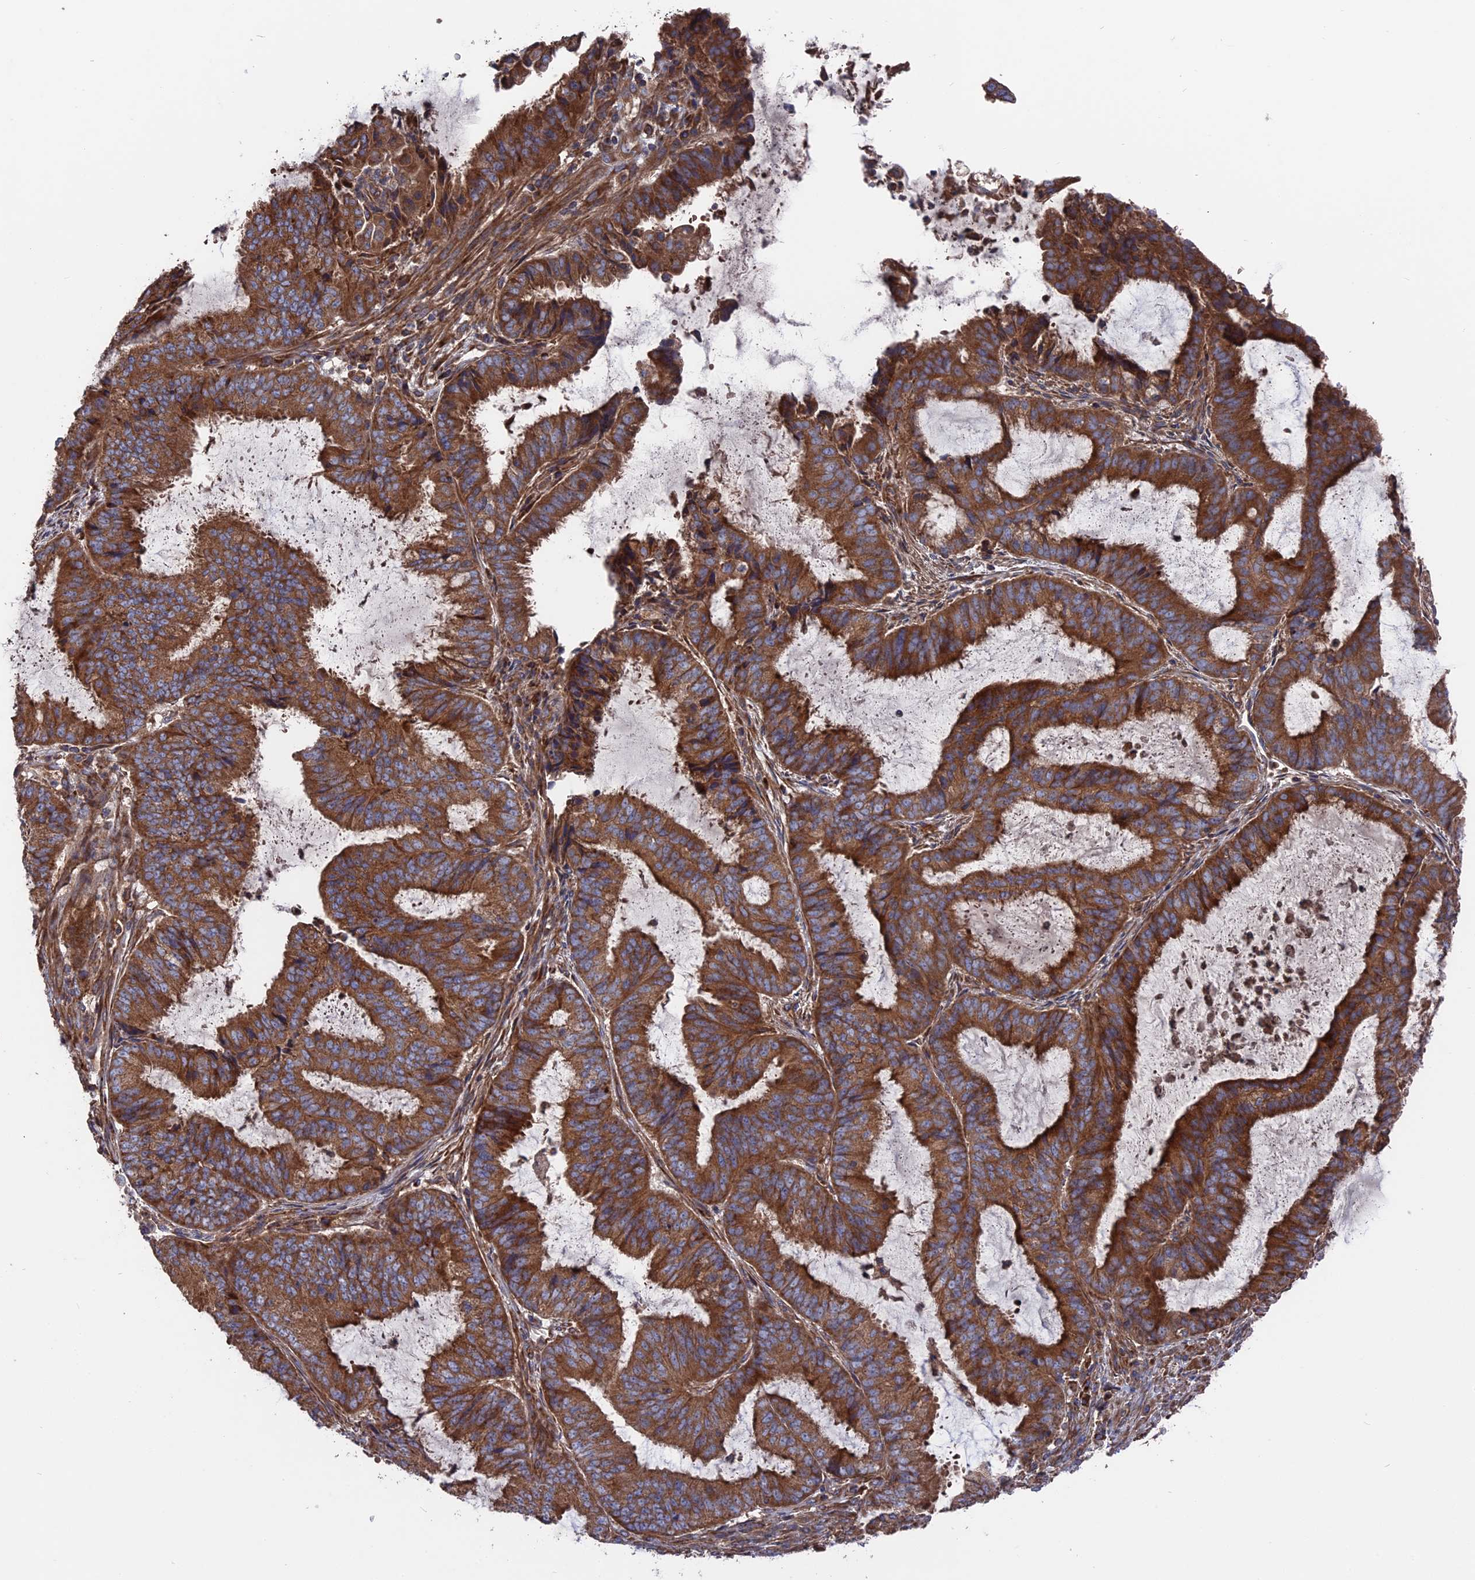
{"staining": {"intensity": "strong", "quantity": ">75%", "location": "cytoplasmic/membranous"}, "tissue": "endometrial cancer", "cell_type": "Tumor cells", "image_type": "cancer", "snomed": [{"axis": "morphology", "description": "Adenocarcinoma, NOS"}, {"axis": "topography", "description": "Endometrium"}], "caption": "Adenocarcinoma (endometrial) stained for a protein (brown) demonstrates strong cytoplasmic/membranous positive positivity in about >75% of tumor cells.", "gene": "TELO2", "patient": {"sex": "female", "age": 51}}